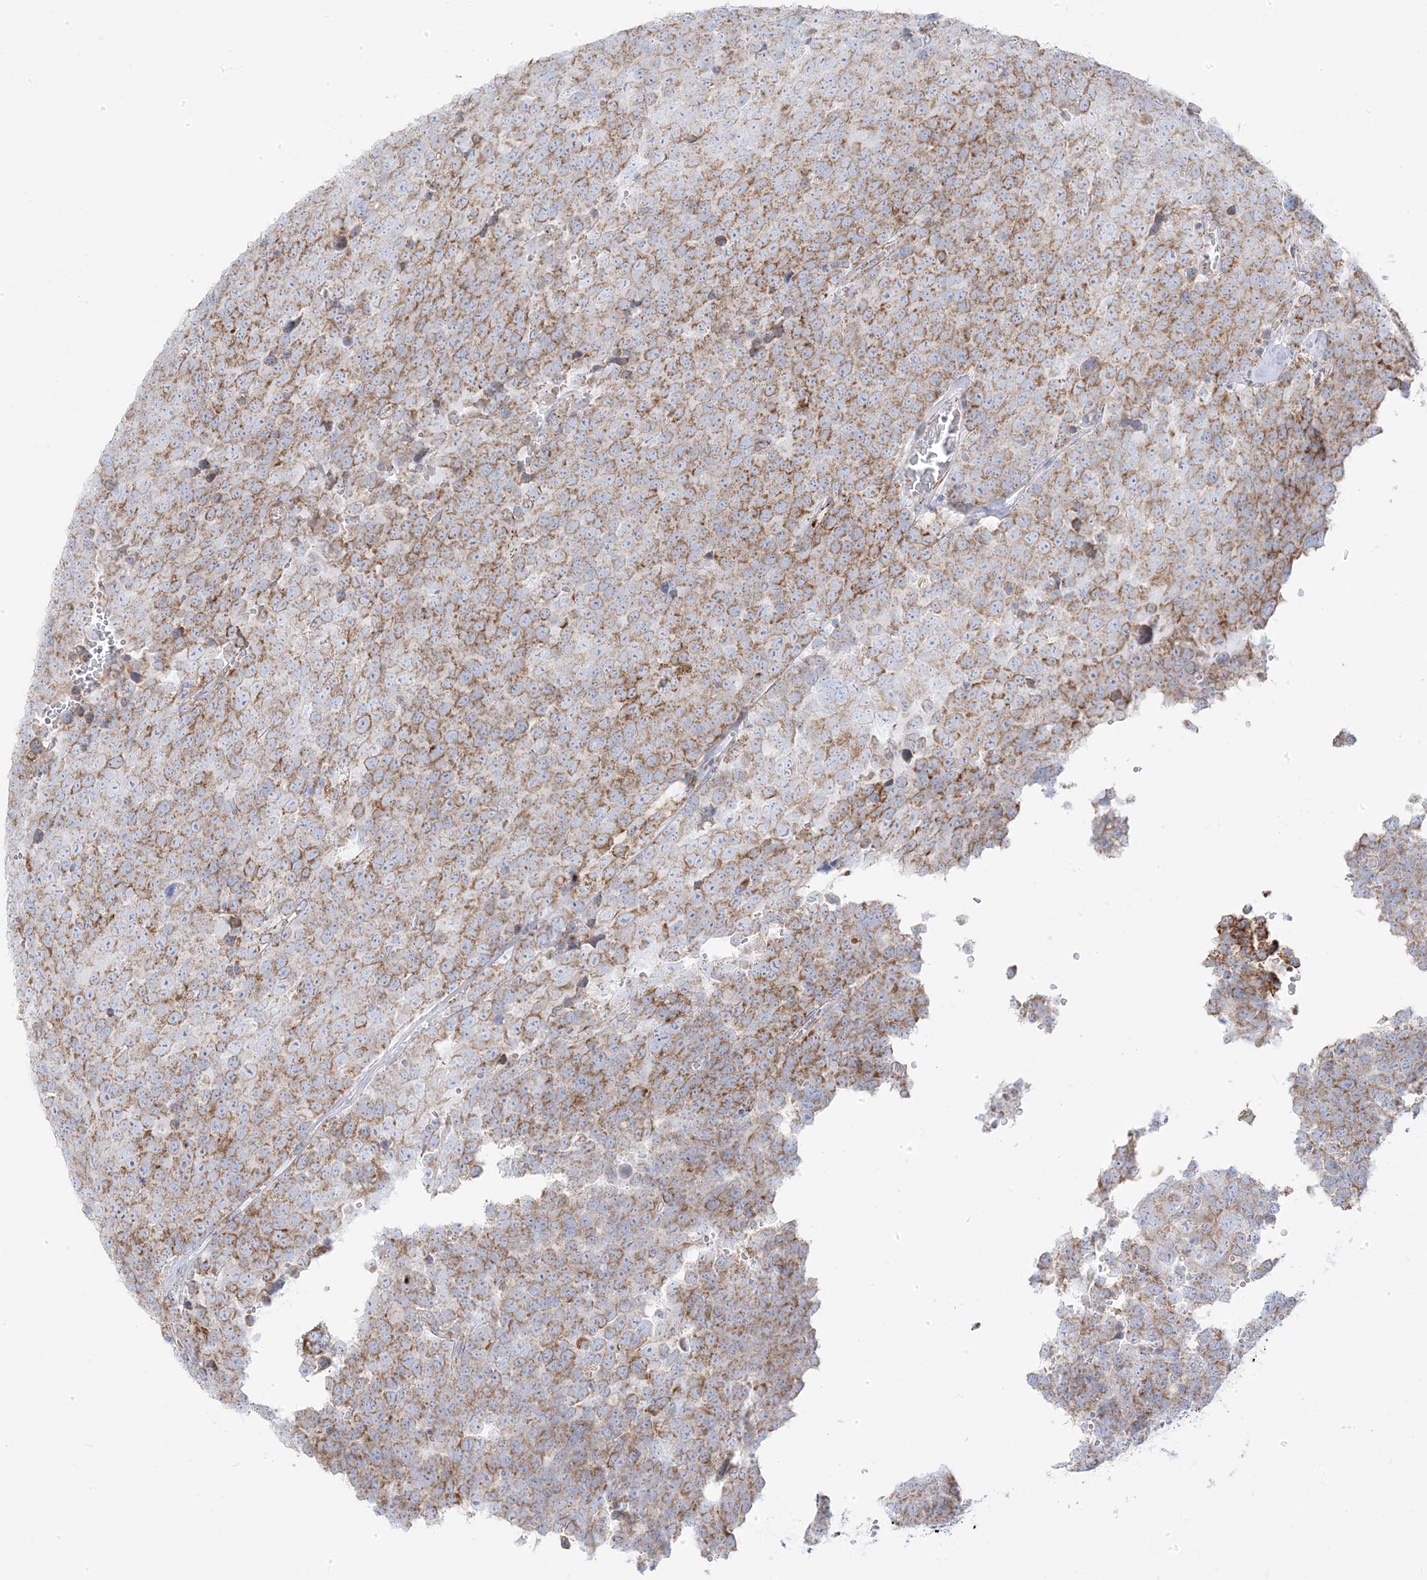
{"staining": {"intensity": "moderate", "quantity": ">75%", "location": "cytoplasmic/membranous"}, "tissue": "testis cancer", "cell_type": "Tumor cells", "image_type": "cancer", "snomed": [{"axis": "morphology", "description": "Seminoma, NOS"}, {"axis": "topography", "description": "Testis"}], "caption": "Immunohistochemistry (IHC) staining of testis seminoma, which shows medium levels of moderate cytoplasmic/membranous positivity in approximately >75% of tumor cells indicating moderate cytoplasmic/membranous protein positivity. The staining was performed using DAB (brown) for protein detection and nuclei were counterstained in hematoxylin (blue).", "gene": "PCCB", "patient": {"sex": "male", "age": 71}}